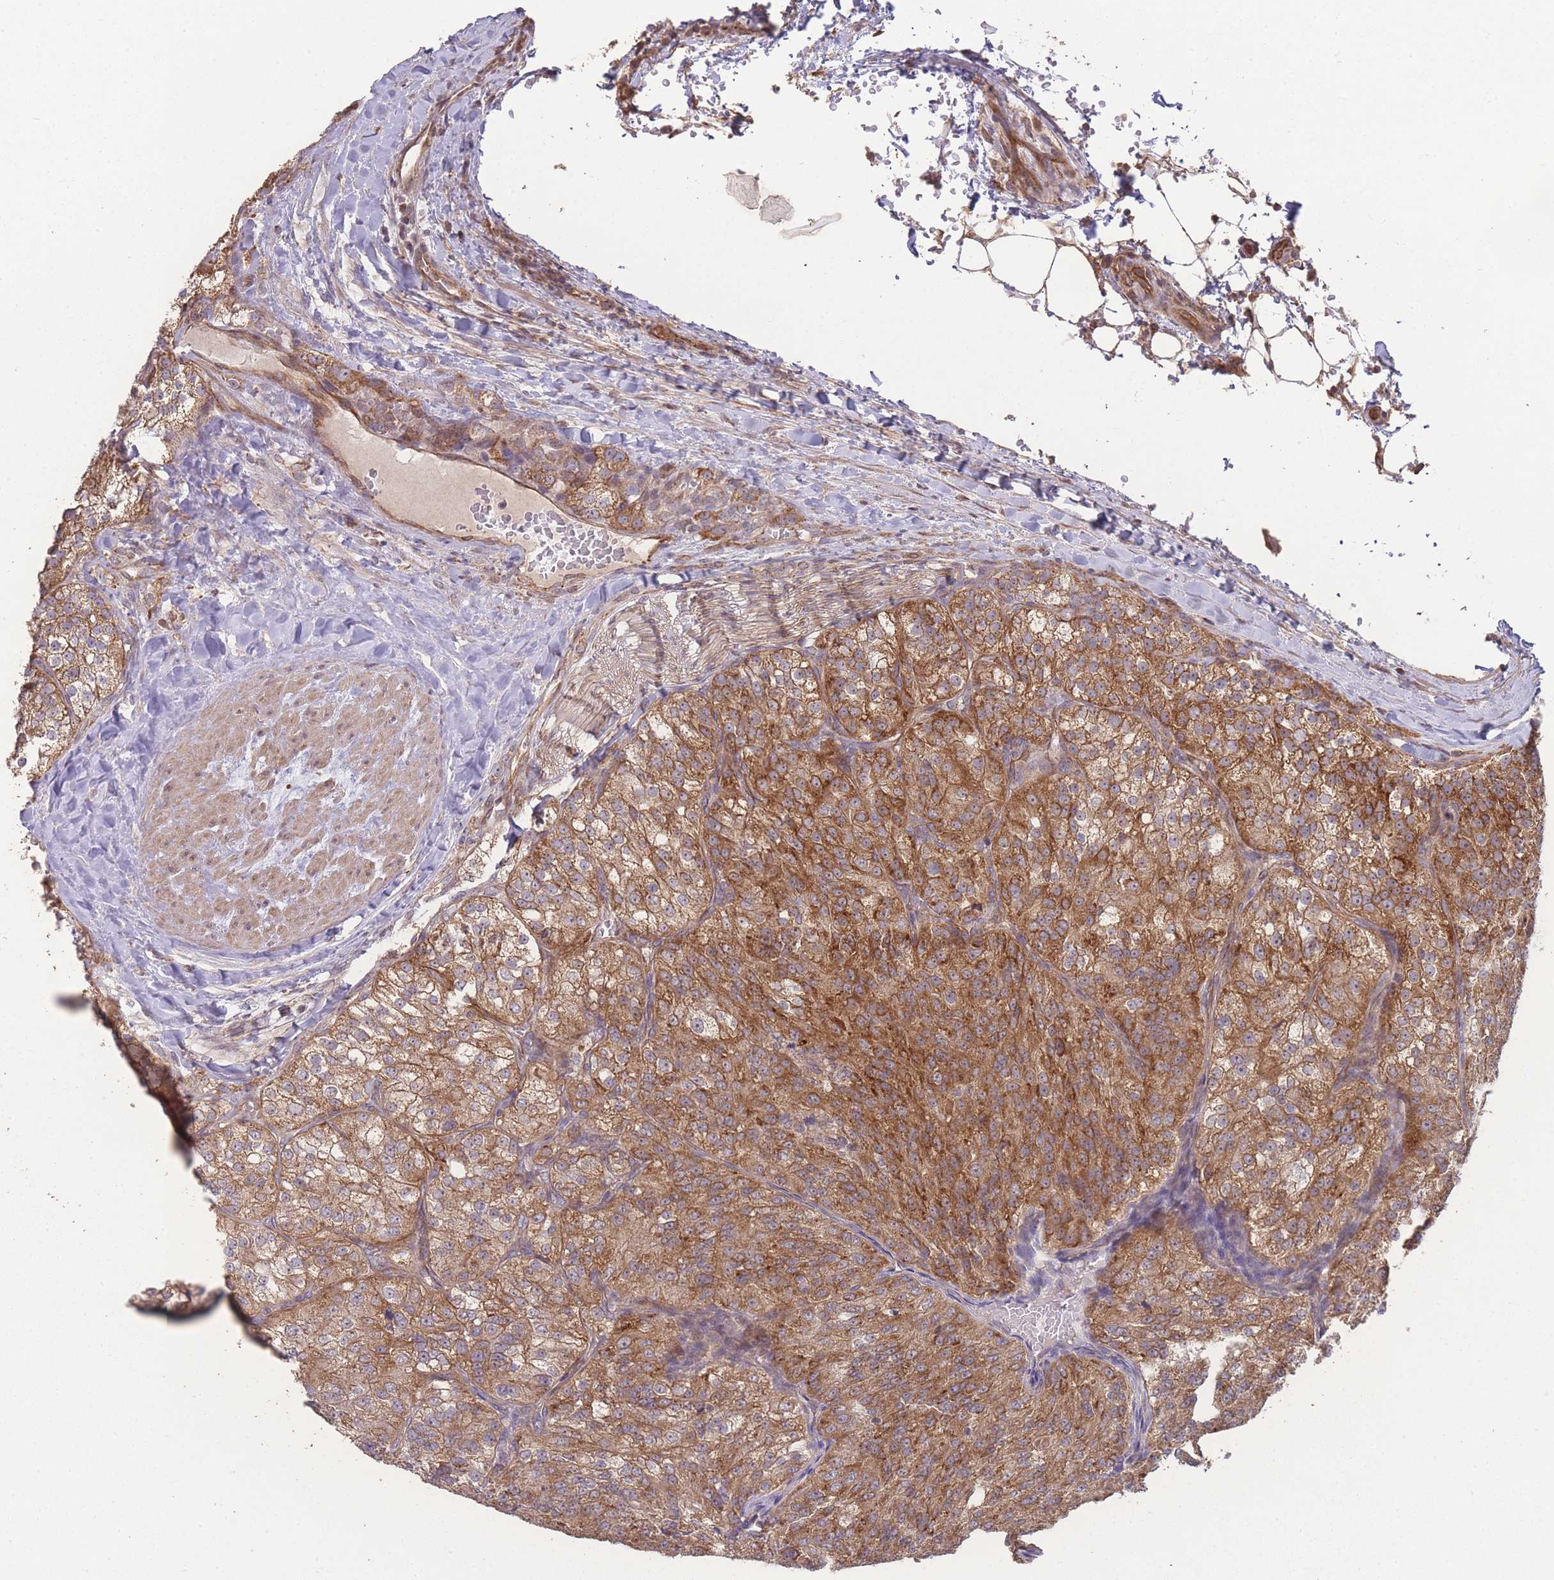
{"staining": {"intensity": "strong", "quantity": ">75%", "location": "cytoplasmic/membranous"}, "tissue": "renal cancer", "cell_type": "Tumor cells", "image_type": "cancer", "snomed": [{"axis": "morphology", "description": "Adenocarcinoma, NOS"}, {"axis": "topography", "description": "Kidney"}], "caption": "A high-resolution photomicrograph shows immunohistochemistry staining of renal cancer (adenocarcinoma), which reveals strong cytoplasmic/membranous staining in approximately >75% of tumor cells.", "gene": "PXMP4", "patient": {"sex": "female", "age": 63}}